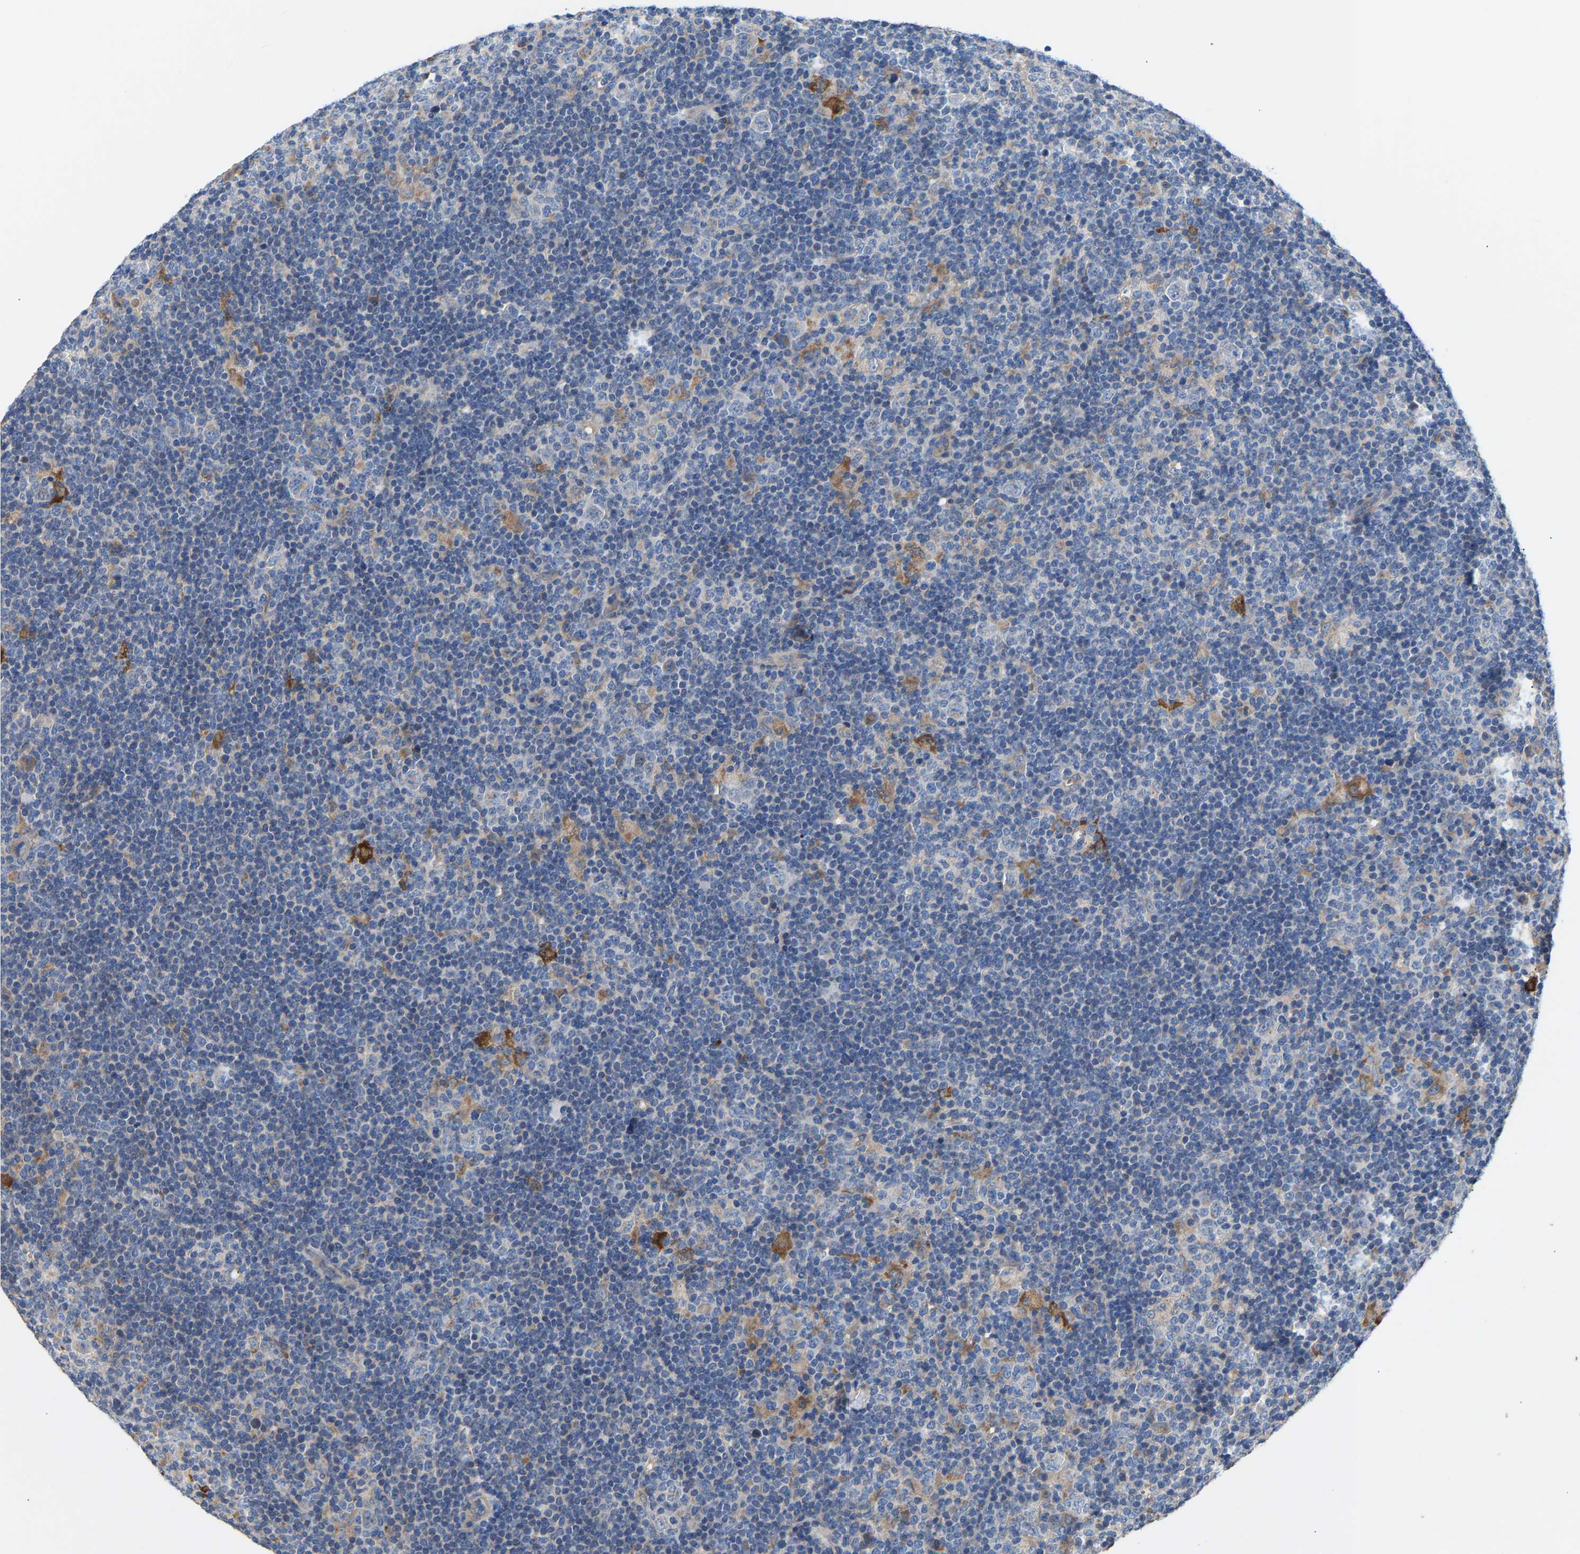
{"staining": {"intensity": "negative", "quantity": "none", "location": "none"}, "tissue": "lymphoma", "cell_type": "Tumor cells", "image_type": "cancer", "snomed": [{"axis": "morphology", "description": "Hodgkin's disease, NOS"}, {"axis": "topography", "description": "Lymph node"}], "caption": "Tumor cells are negative for brown protein staining in lymphoma.", "gene": "CCDC171", "patient": {"sex": "female", "age": 57}}